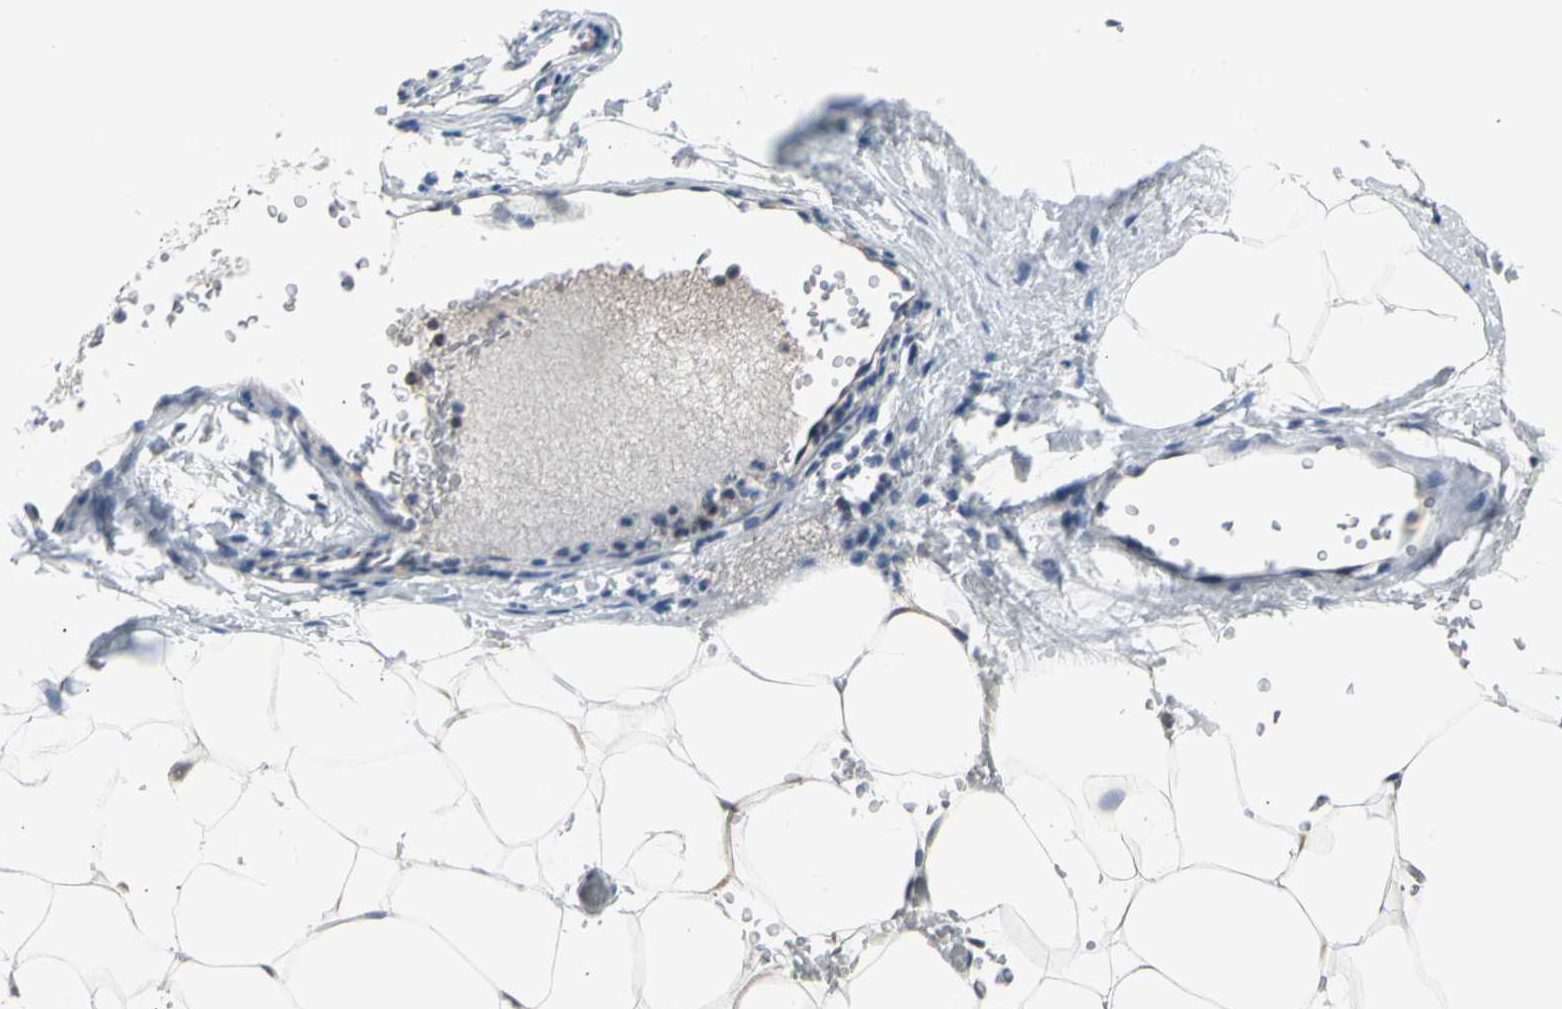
{"staining": {"intensity": "negative", "quantity": "none", "location": "none"}, "tissue": "adipose tissue", "cell_type": "Adipocytes", "image_type": "normal", "snomed": [{"axis": "morphology", "description": "Normal tissue, NOS"}, {"axis": "topography", "description": "Breast"}, {"axis": "topography", "description": "Adipose tissue"}], "caption": "The image shows no significant positivity in adipocytes of adipose tissue. The staining was performed using DAB (3,3'-diaminobenzidine) to visualize the protein expression in brown, while the nuclei were stained in blue with hematoxylin (Magnification: 20x).", "gene": "ENSG00000256646", "patient": {"sex": "female", "age": 25}}